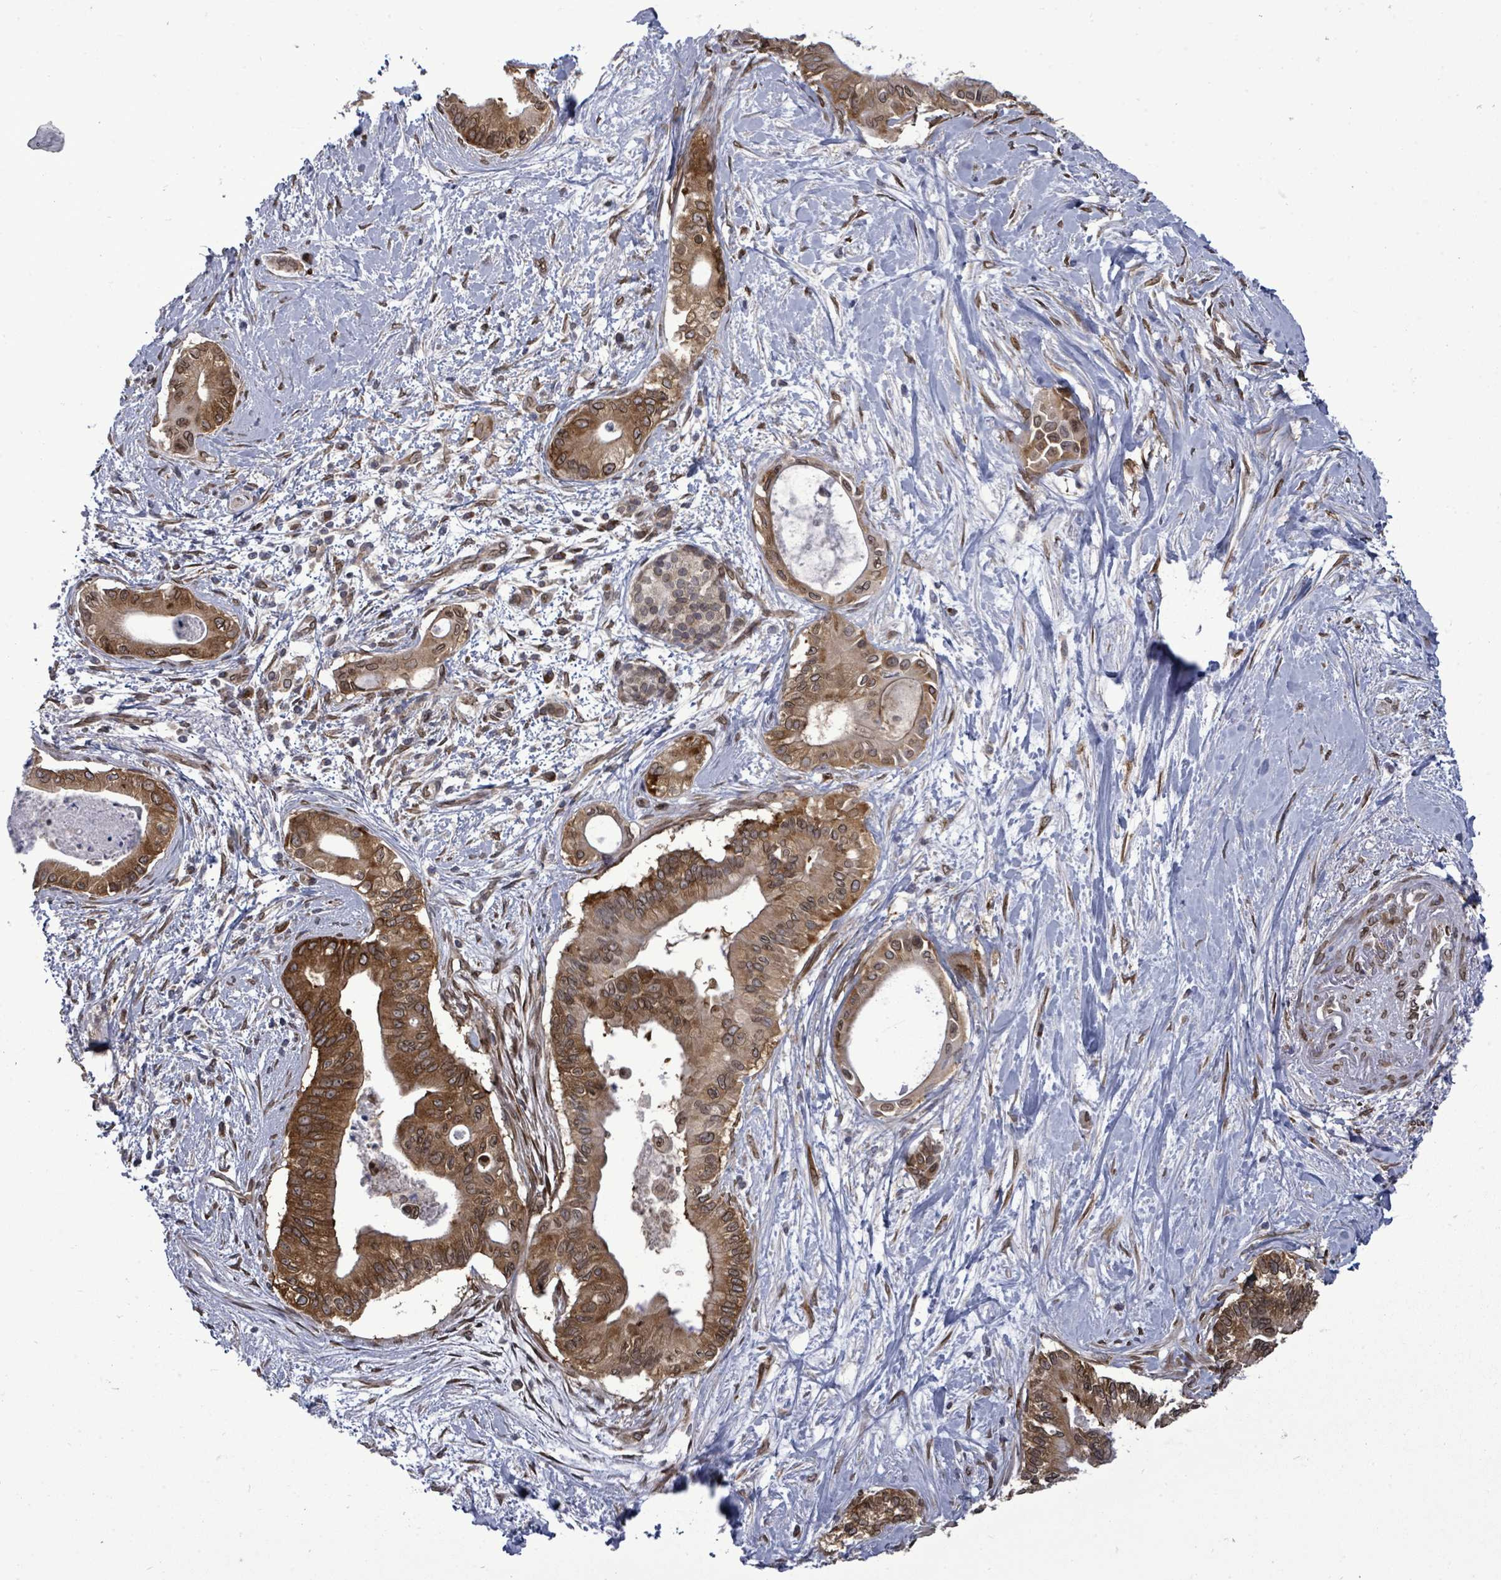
{"staining": {"intensity": "strong", "quantity": ">75%", "location": "cytoplasmic/membranous,nuclear"}, "tissue": "pancreatic cancer", "cell_type": "Tumor cells", "image_type": "cancer", "snomed": [{"axis": "morphology", "description": "Adenocarcinoma, NOS"}, {"axis": "topography", "description": "Pancreas"}], "caption": "An image showing strong cytoplasmic/membranous and nuclear expression in approximately >75% of tumor cells in pancreatic adenocarcinoma, as visualized by brown immunohistochemical staining.", "gene": "ARFGAP1", "patient": {"sex": "male", "age": 78}}